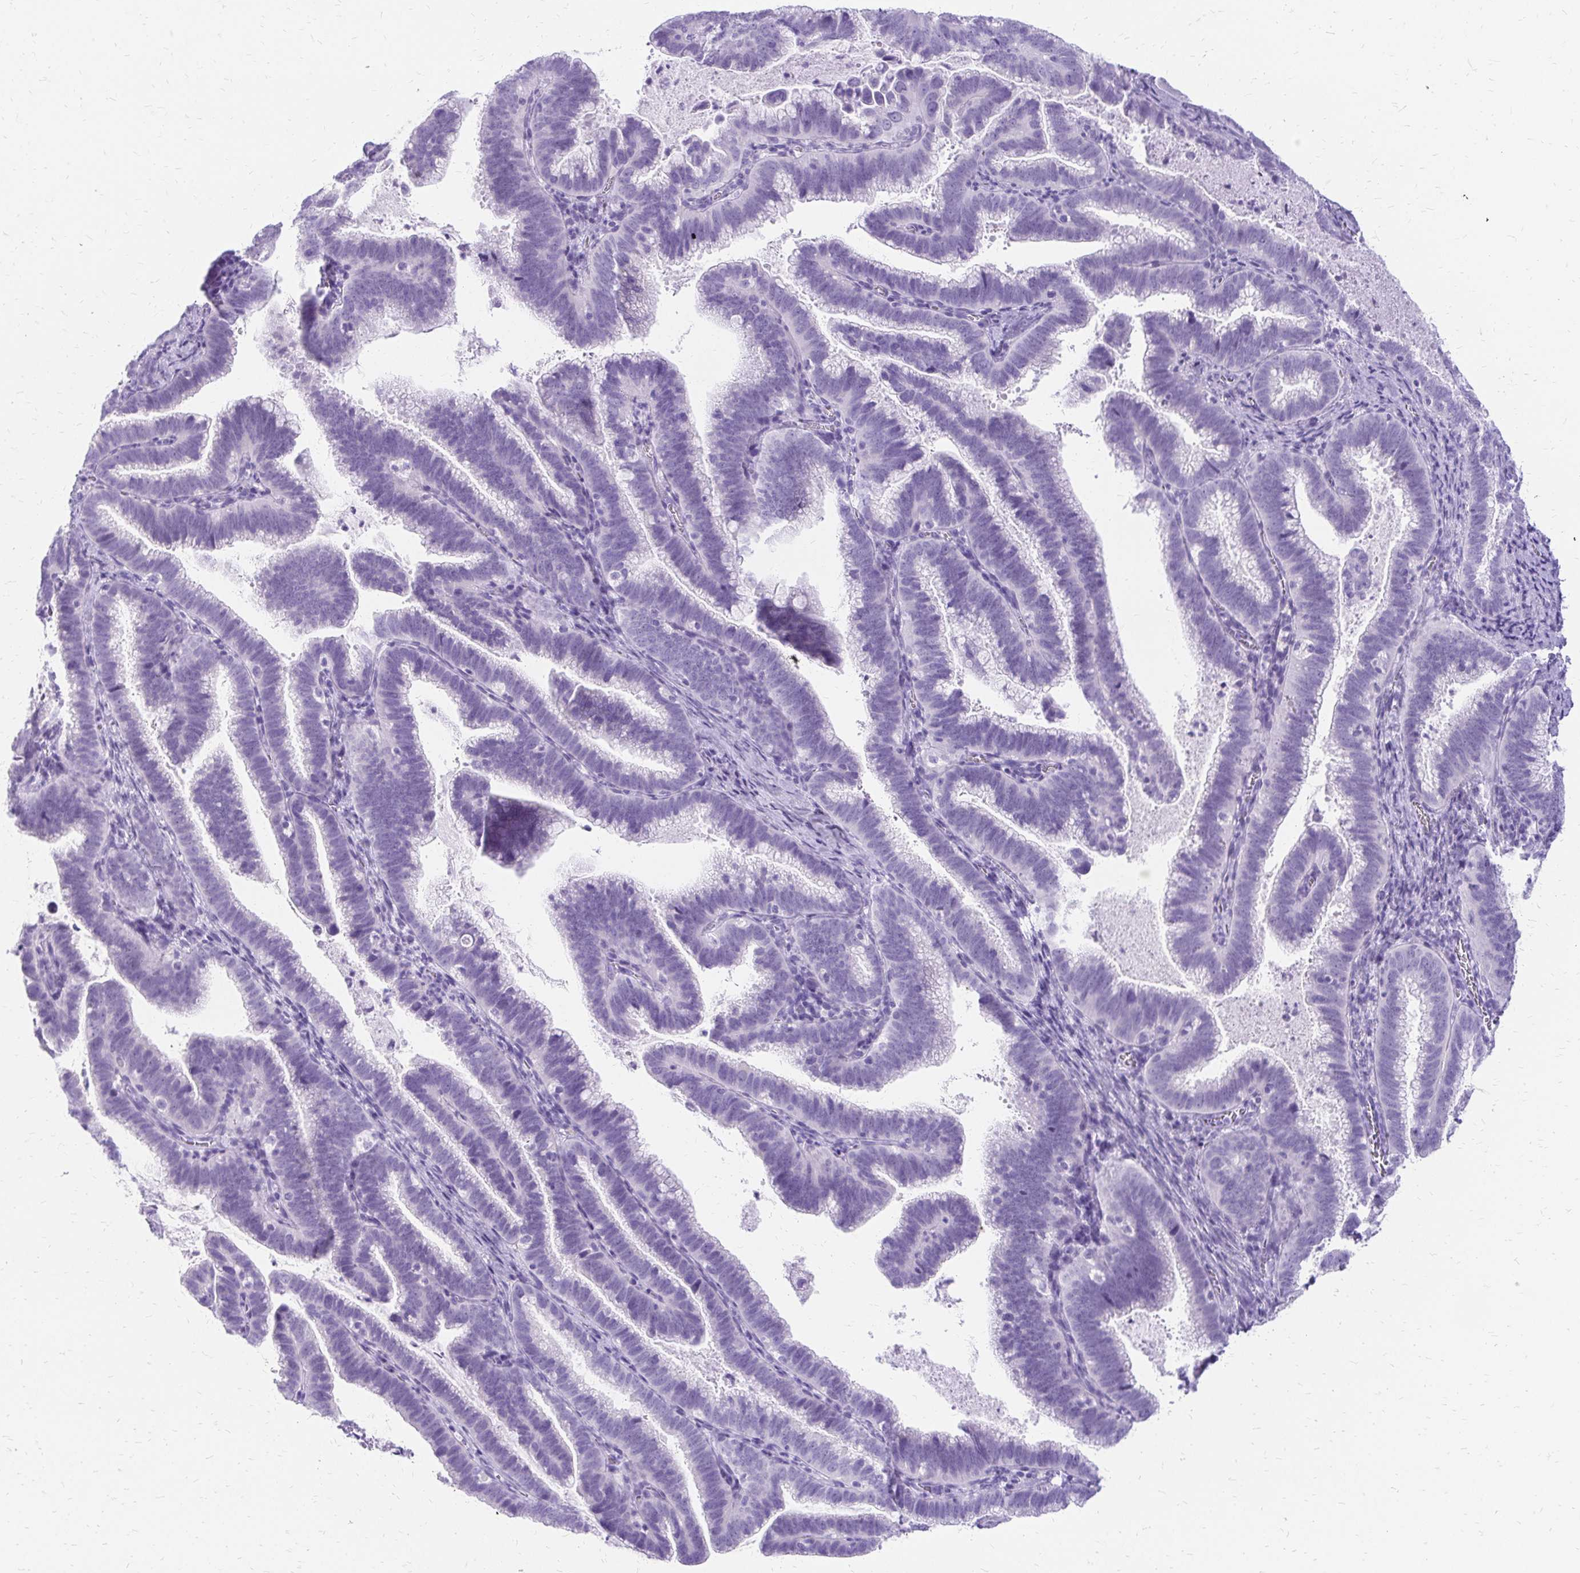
{"staining": {"intensity": "negative", "quantity": "none", "location": "none"}, "tissue": "cervical cancer", "cell_type": "Tumor cells", "image_type": "cancer", "snomed": [{"axis": "morphology", "description": "Adenocarcinoma, NOS"}, {"axis": "topography", "description": "Cervix"}], "caption": "The image demonstrates no significant staining in tumor cells of cervical cancer (adenocarcinoma).", "gene": "SLC32A1", "patient": {"sex": "female", "age": 61}}